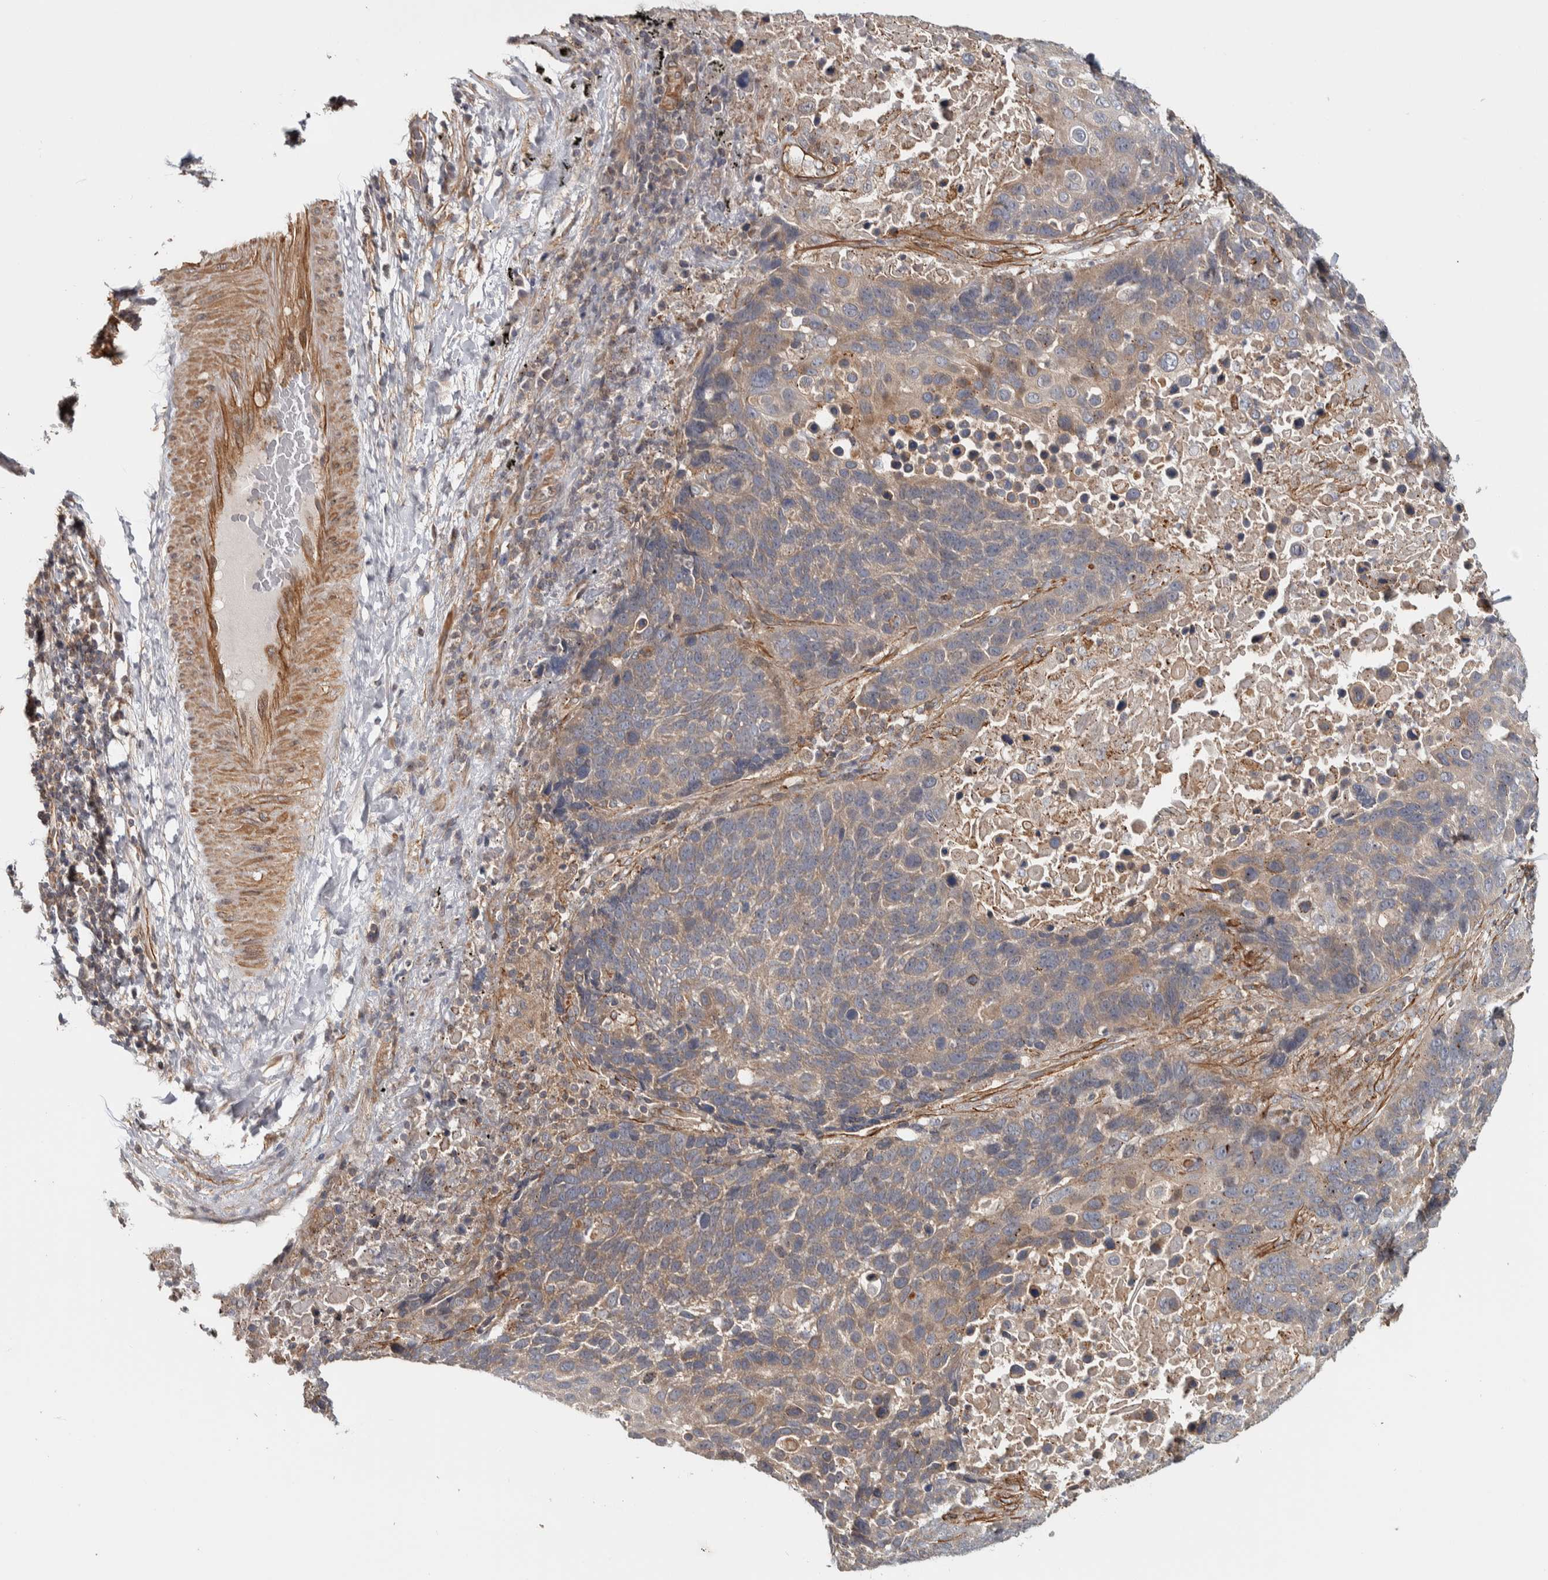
{"staining": {"intensity": "weak", "quantity": ">75%", "location": "cytoplasmic/membranous"}, "tissue": "lung cancer", "cell_type": "Tumor cells", "image_type": "cancer", "snomed": [{"axis": "morphology", "description": "Squamous cell carcinoma, NOS"}, {"axis": "topography", "description": "Lung"}], "caption": "Immunohistochemical staining of human lung cancer (squamous cell carcinoma) displays weak cytoplasmic/membranous protein staining in about >75% of tumor cells. Using DAB (3,3'-diaminobenzidine) (brown) and hematoxylin (blue) stains, captured at high magnification using brightfield microscopy.", "gene": "CHMP4C", "patient": {"sex": "male", "age": 66}}